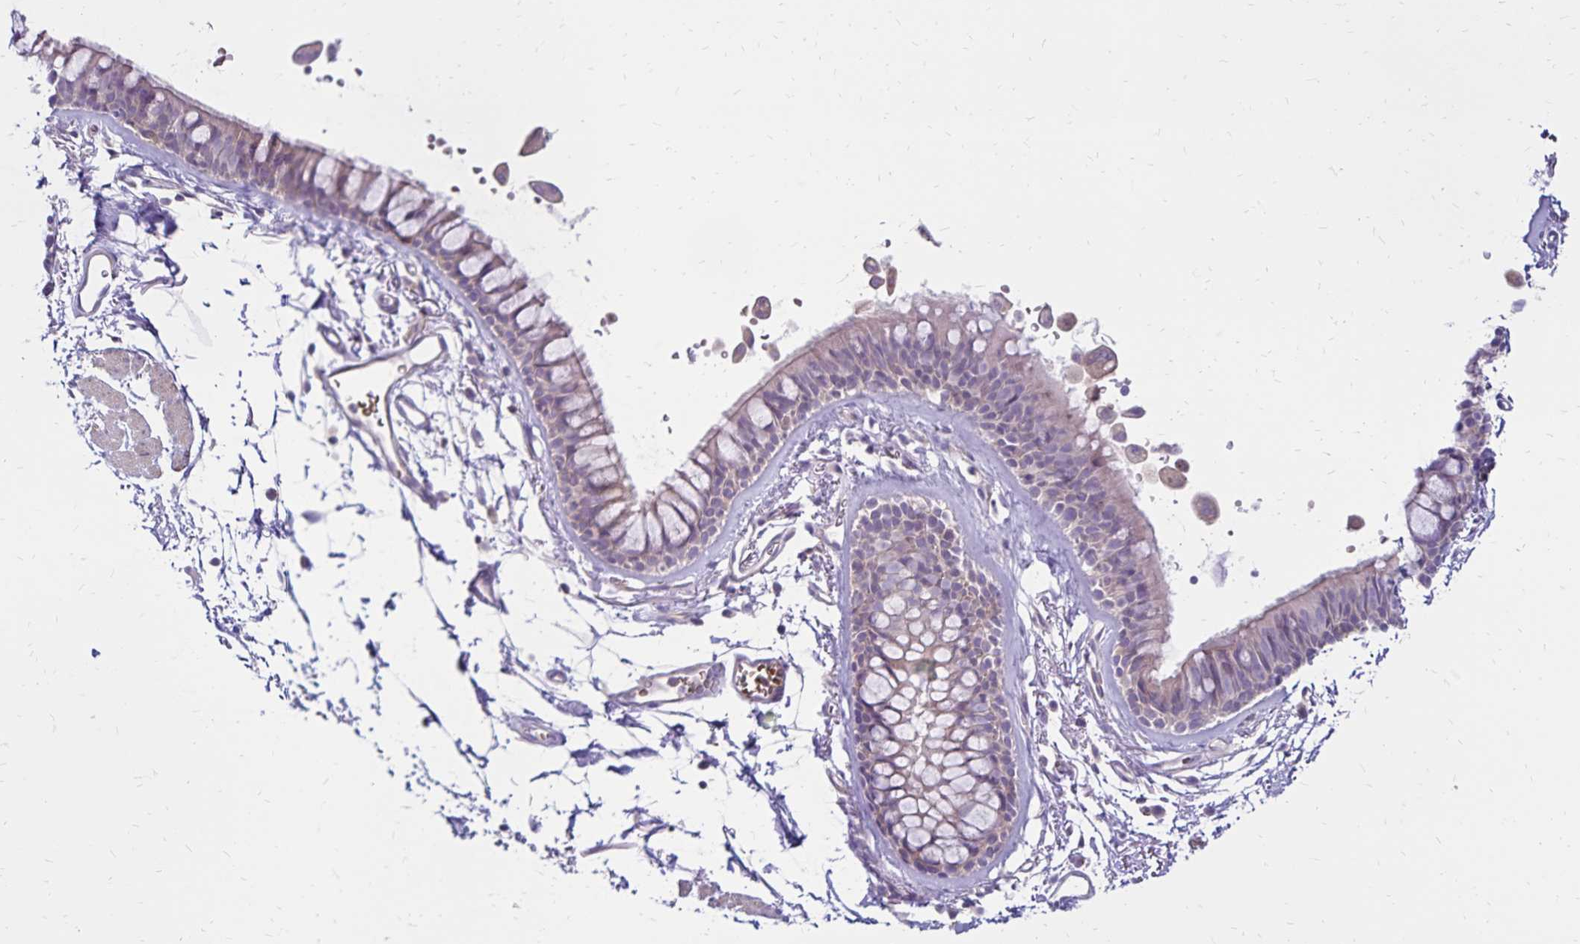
{"staining": {"intensity": "weak", "quantity": "<25%", "location": "cytoplasmic/membranous"}, "tissue": "bronchus", "cell_type": "Respiratory epithelial cells", "image_type": "normal", "snomed": [{"axis": "morphology", "description": "Normal tissue, NOS"}, {"axis": "topography", "description": "Cartilage tissue"}, {"axis": "topography", "description": "Bronchus"}], "caption": "High magnification brightfield microscopy of unremarkable bronchus stained with DAB (3,3'-diaminobenzidine) (brown) and counterstained with hematoxylin (blue): respiratory epithelial cells show no significant expression.", "gene": "FSD1", "patient": {"sex": "female", "age": 79}}